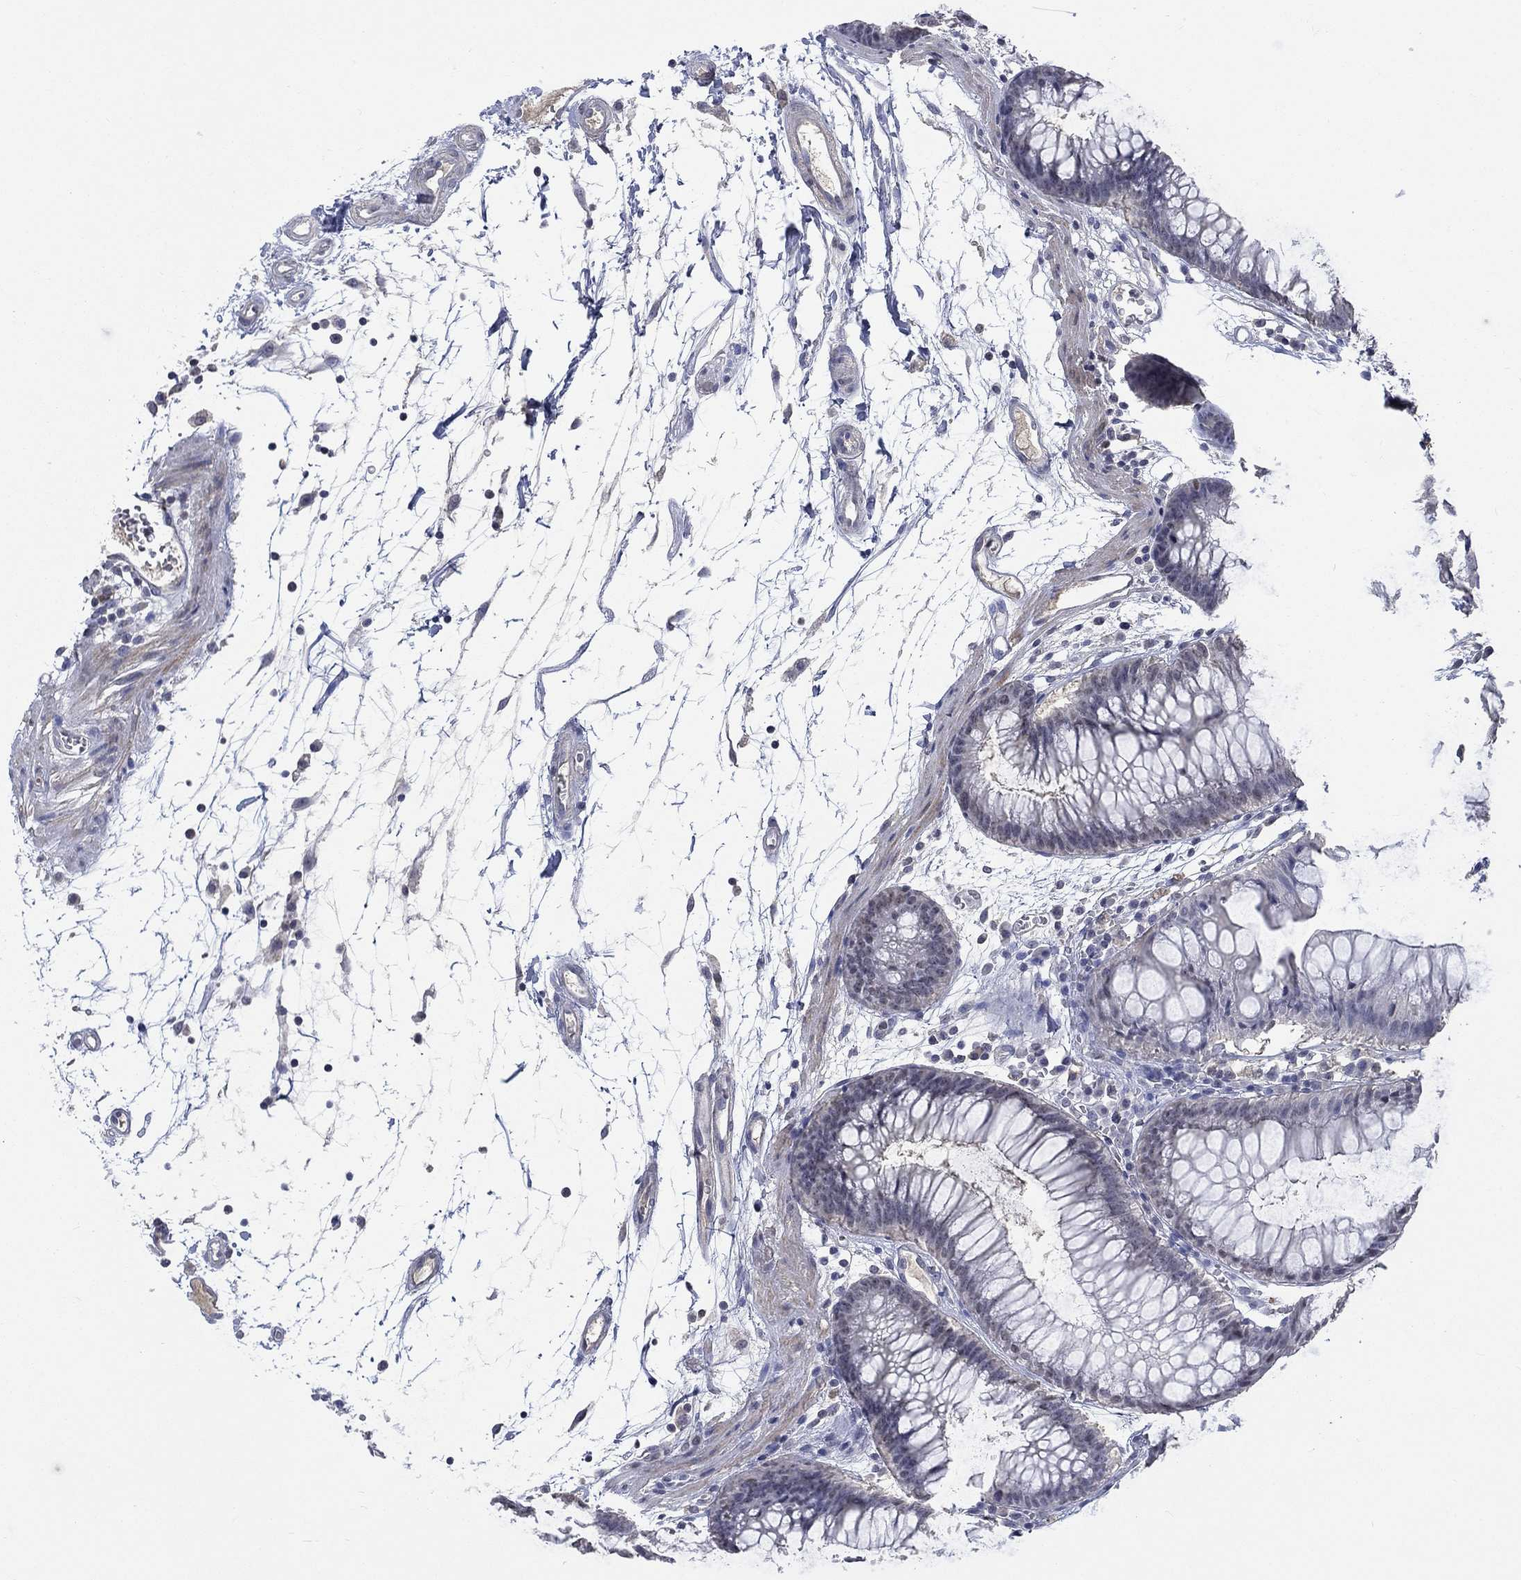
{"staining": {"intensity": "negative", "quantity": "none", "location": "none"}, "tissue": "colon", "cell_type": "Endothelial cells", "image_type": "normal", "snomed": [{"axis": "morphology", "description": "Normal tissue, NOS"}, {"axis": "morphology", "description": "Adenocarcinoma, NOS"}, {"axis": "topography", "description": "Colon"}], "caption": "High power microscopy photomicrograph of an IHC micrograph of unremarkable colon, revealing no significant expression in endothelial cells.", "gene": "ZBTB18", "patient": {"sex": "male", "age": 65}}